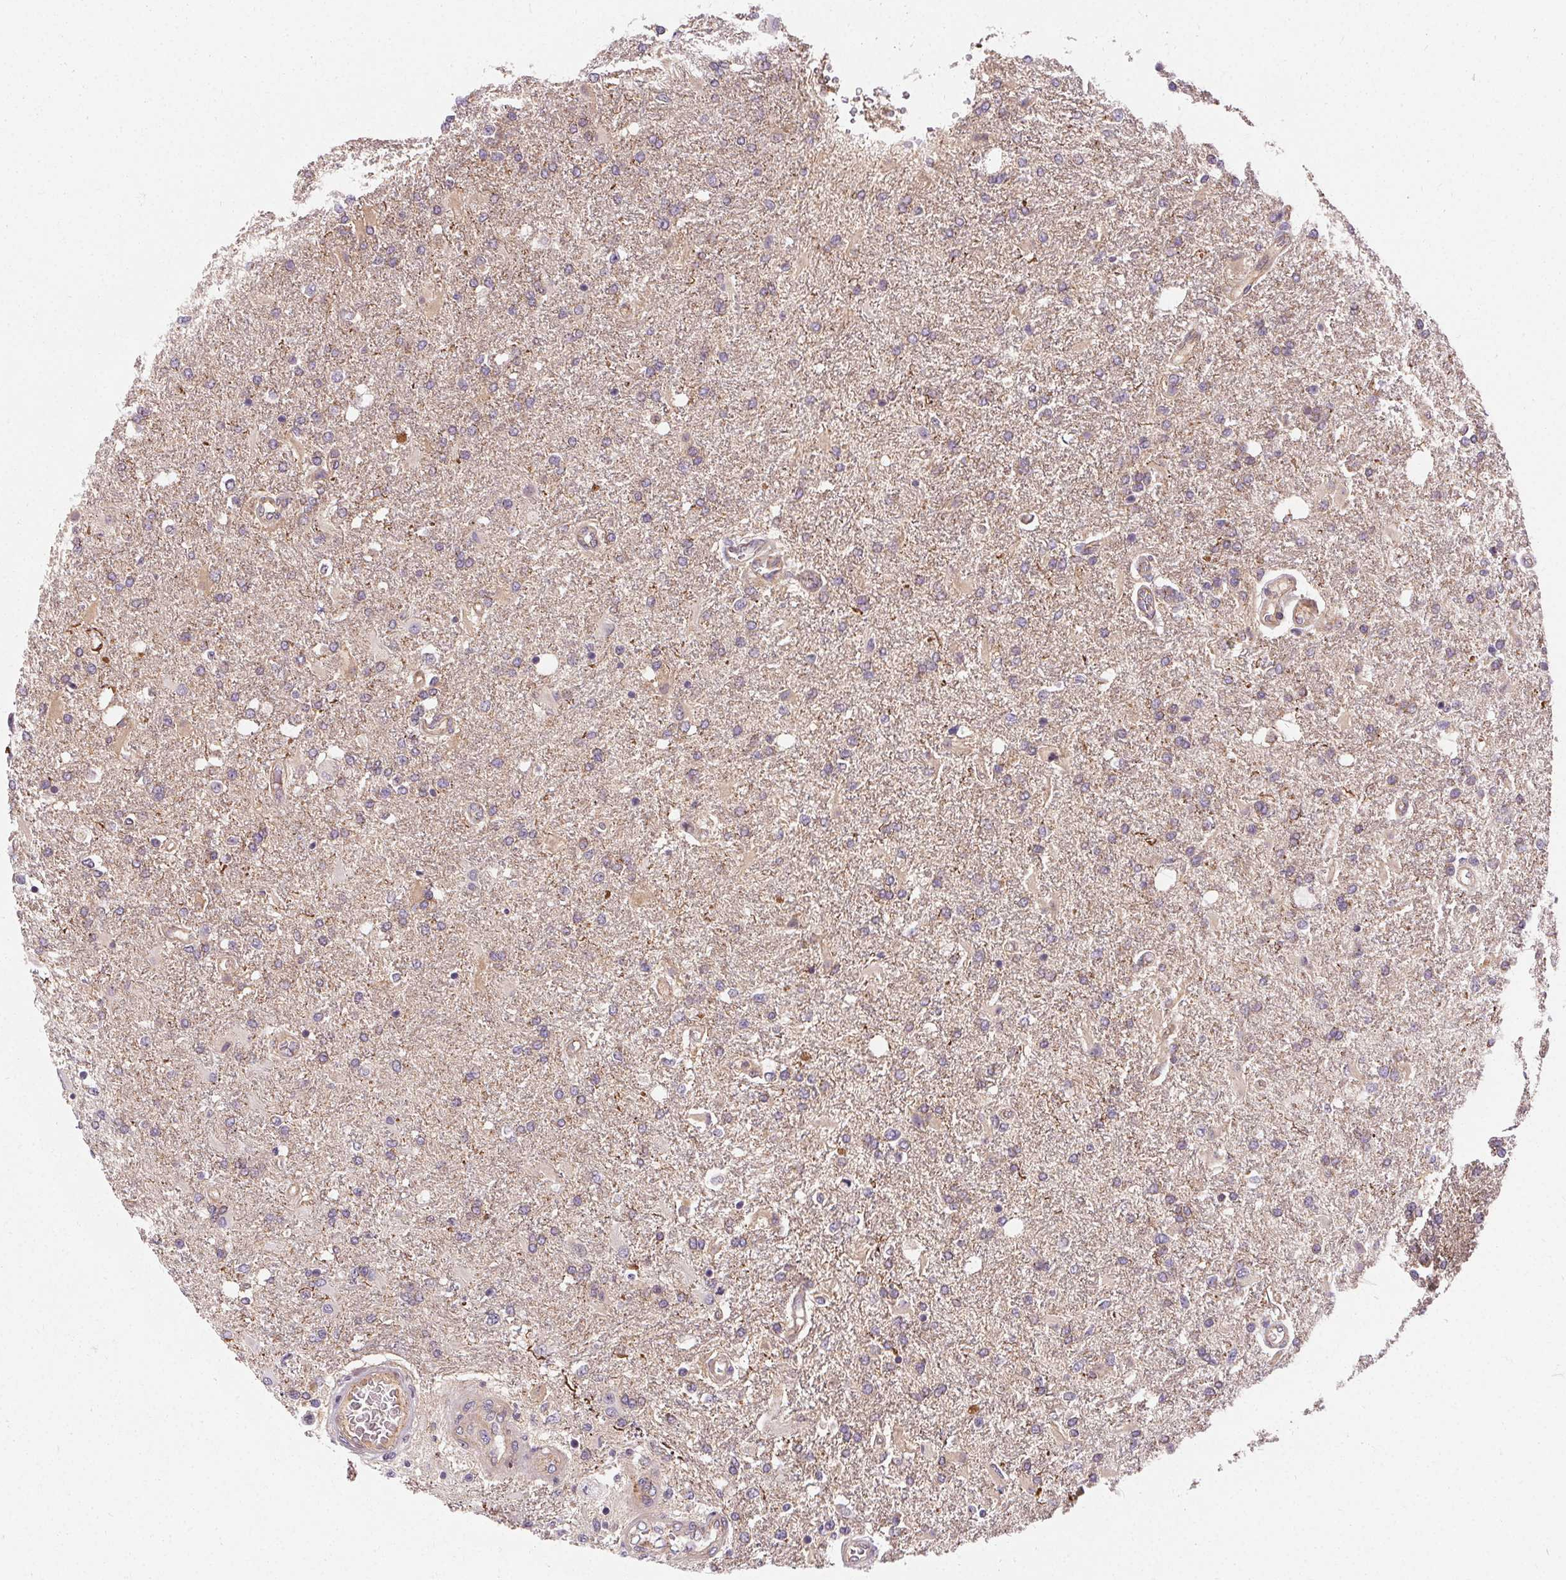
{"staining": {"intensity": "weak", "quantity": "<25%", "location": "cytoplasmic/membranous"}, "tissue": "glioma", "cell_type": "Tumor cells", "image_type": "cancer", "snomed": [{"axis": "morphology", "description": "Glioma, malignant, High grade"}, {"axis": "topography", "description": "Cerebral cortex"}], "caption": "The image exhibits no significant staining in tumor cells of malignant glioma (high-grade).", "gene": "APLP1", "patient": {"sex": "male", "age": 79}}